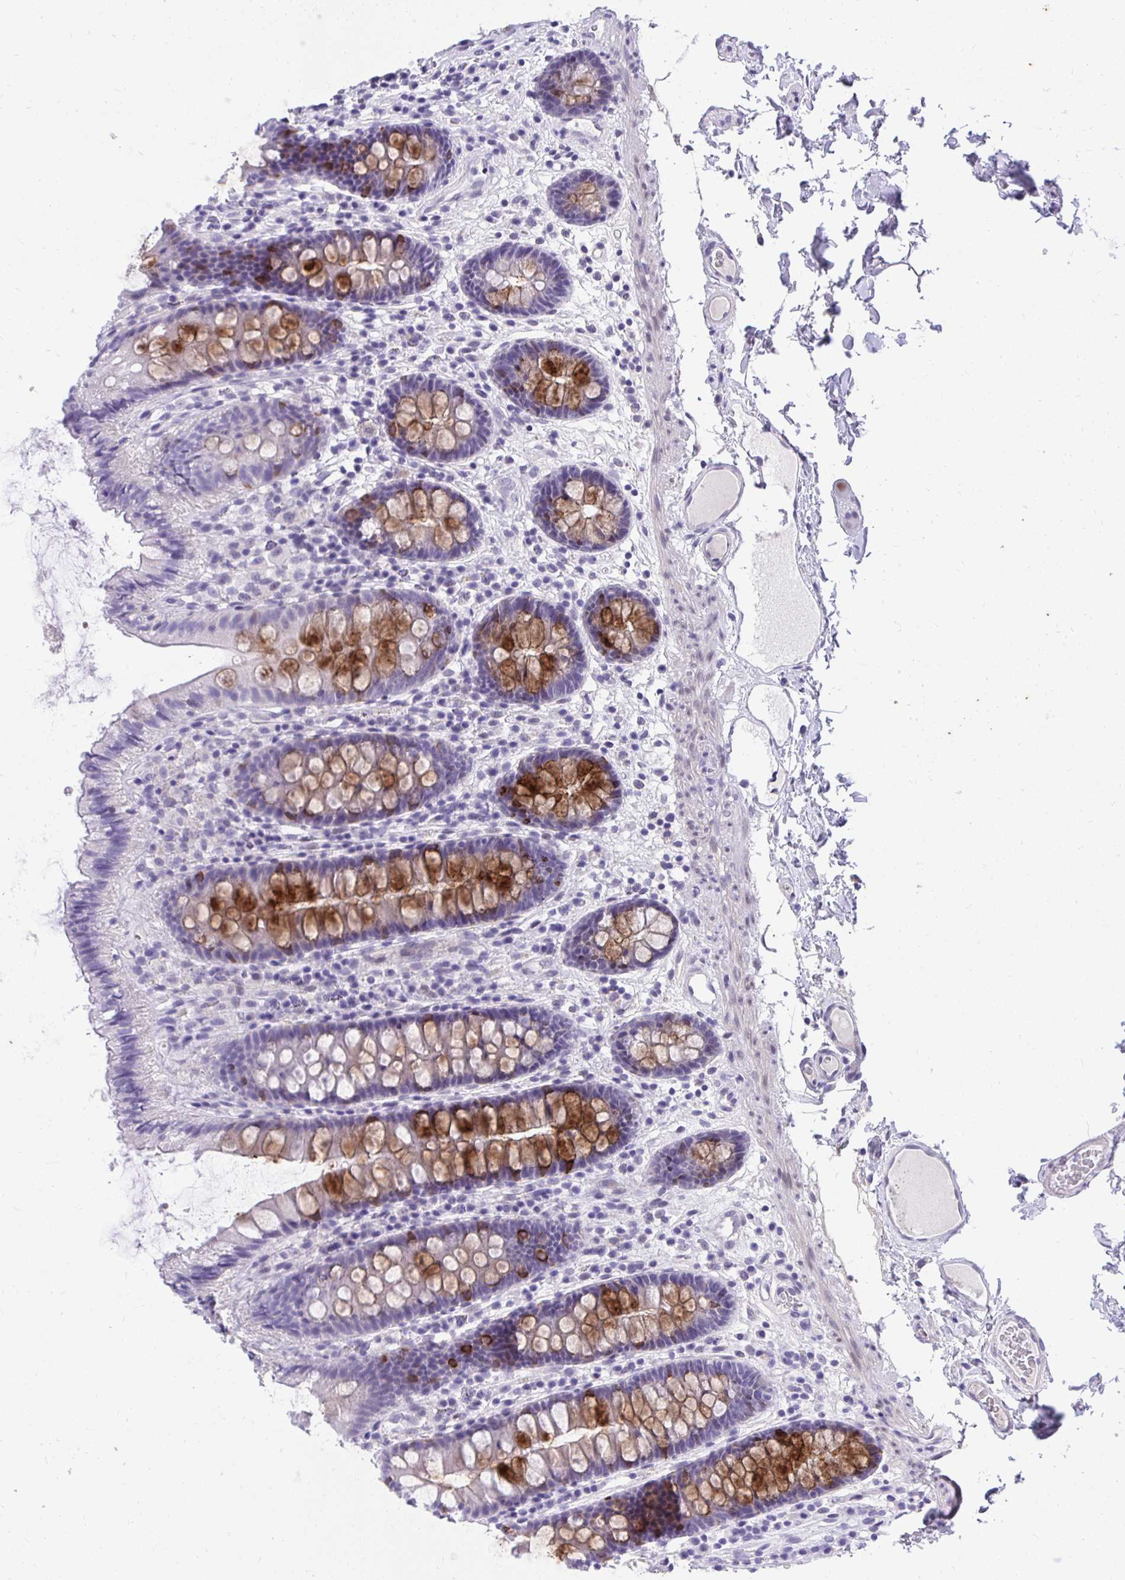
{"staining": {"intensity": "negative", "quantity": "none", "location": "none"}, "tissue": "colon", "cell_type": "Endothelial cells", "image_type": "normal", "snomed": [{"axis": "morphology", "description": "Normal tissue, NOS"}, {"axis": "topography", "description": "Colon"}], "caption": "An image of human colon is negative for staining in endothelial cells. (Brightfield microscopy of DAB (3,3'-diaminobenzidine) immunohistochemistry (IHC) at high magnification).", "gene": "KLK1", "patient": {"sex": "male", "age": 84}}